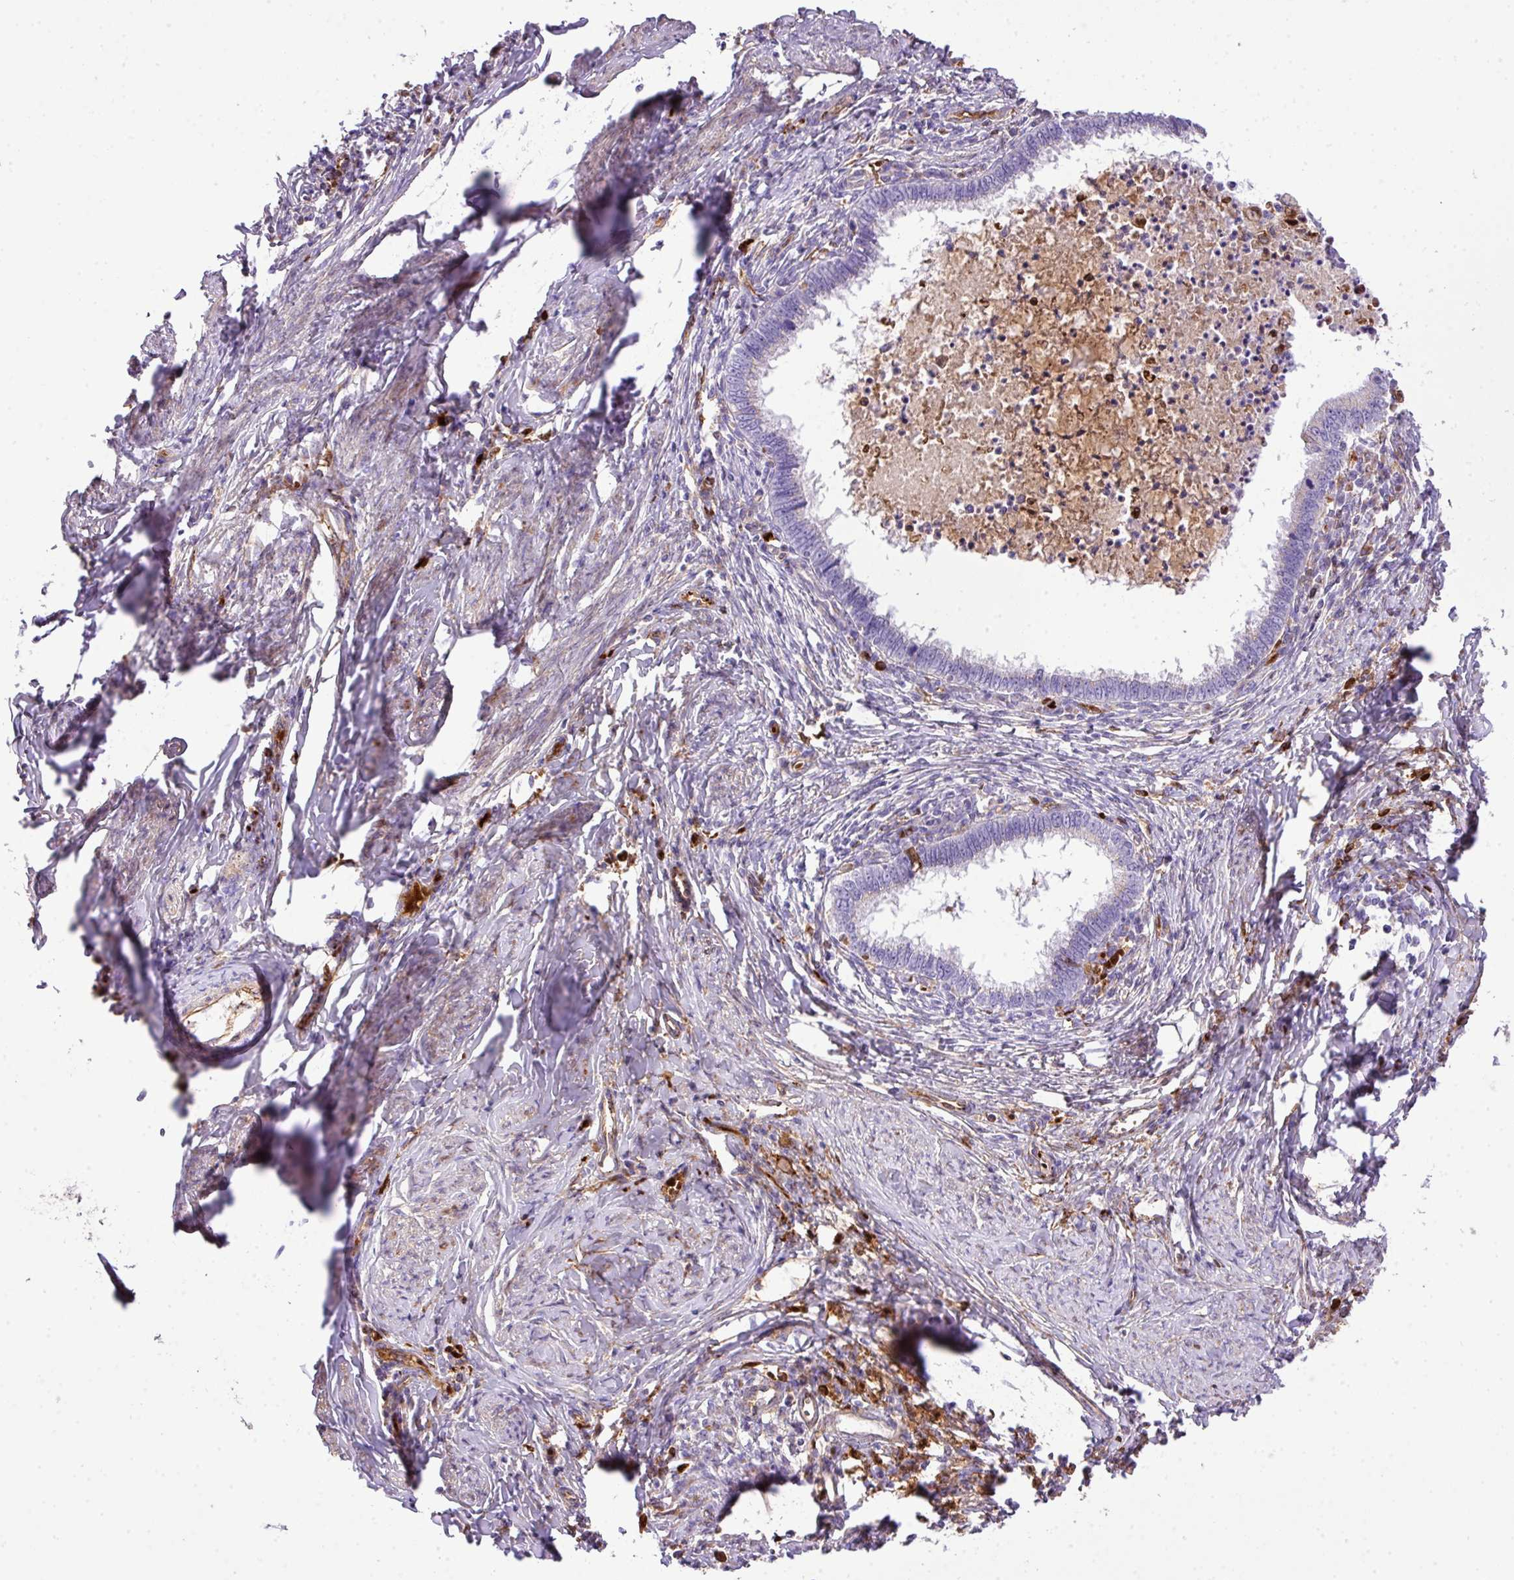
{"staining": {"intensity": "strong", "quantity": "<25%", "location": "cytoplasmic/membranous,nuclear"}, "tissue": "cervical cancer", "cell_type": "Tumor cells", "image_type": "cancer", "snomed": [{"axis": "morphology", "description": "Adenocarcinoma, NOS"}, {"axis": "topography", "description": "Cervix"}], "caption": "This image exhibits immunohistochemistry (IHC) staining of cervical cancer, with medium strong cytoplasmic/membranous and nuclear positivity in about <25% of tumor cells.", "gene": "CTXN2", "patient": {"sex": "female", "age": 36}}